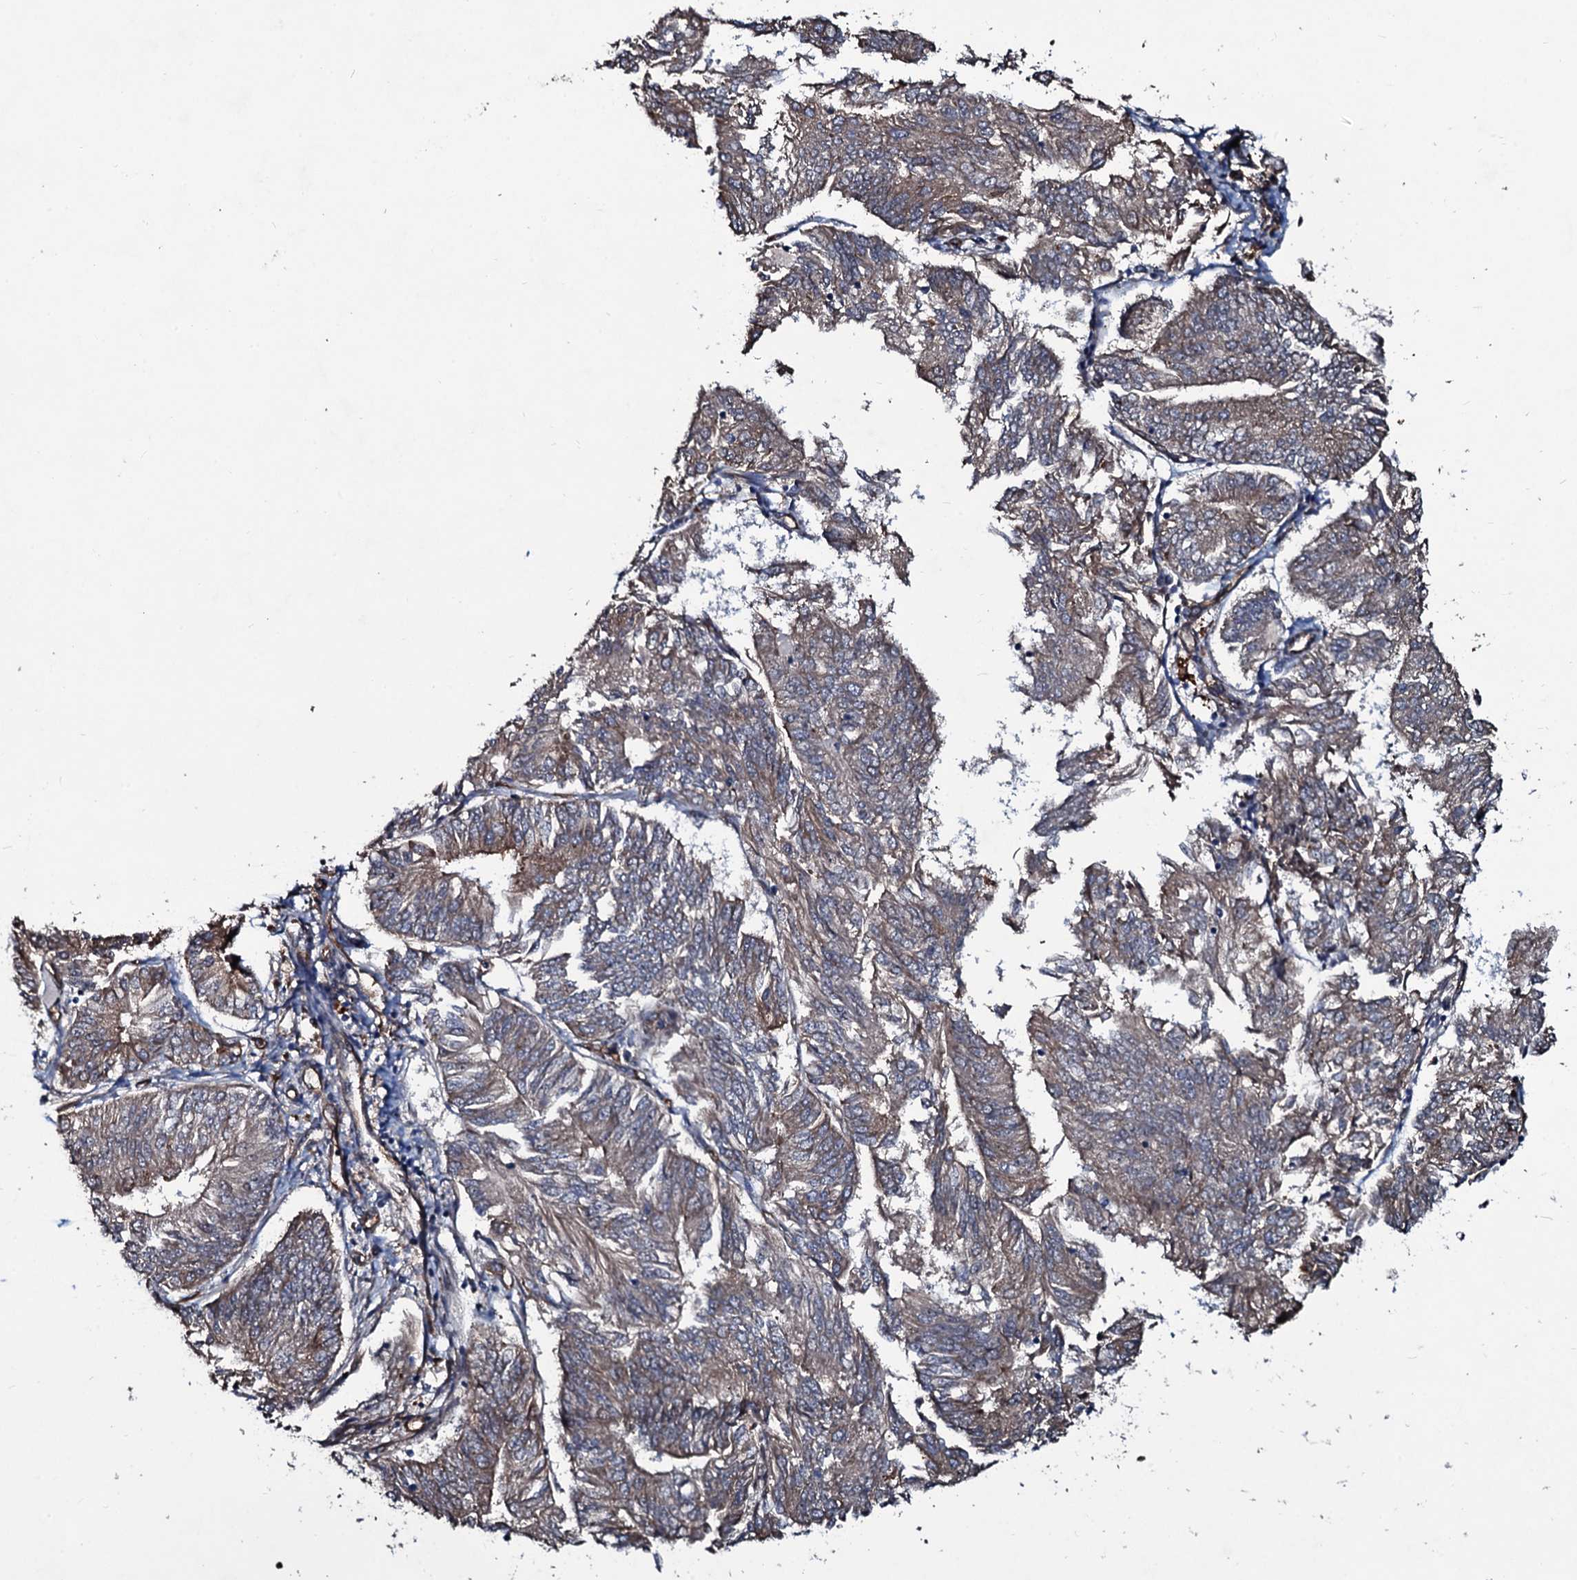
{"staining": {"intensity": "weak", "quantity": "25%-75%", "location": "cytoplasmic/membranous"}, "tissue": "endometrial cancer", "cell_type": "Tumor cells", "image_type": "cancer", "snomed": [{"axis": "morphology", "description": "Adenocarcinoma, NOS"}, {"axis": "topography", "description": "Endometrium"}], "caption": "Endometrial cancer (adenocarcinoma) stained with a brown dye demonstrates weak cytoplasmic/membranous positive staining in approximately 25%-75% of tumor cells.", "gene": "DMAC2", "patient": {"sex": "female", "age": 58}}